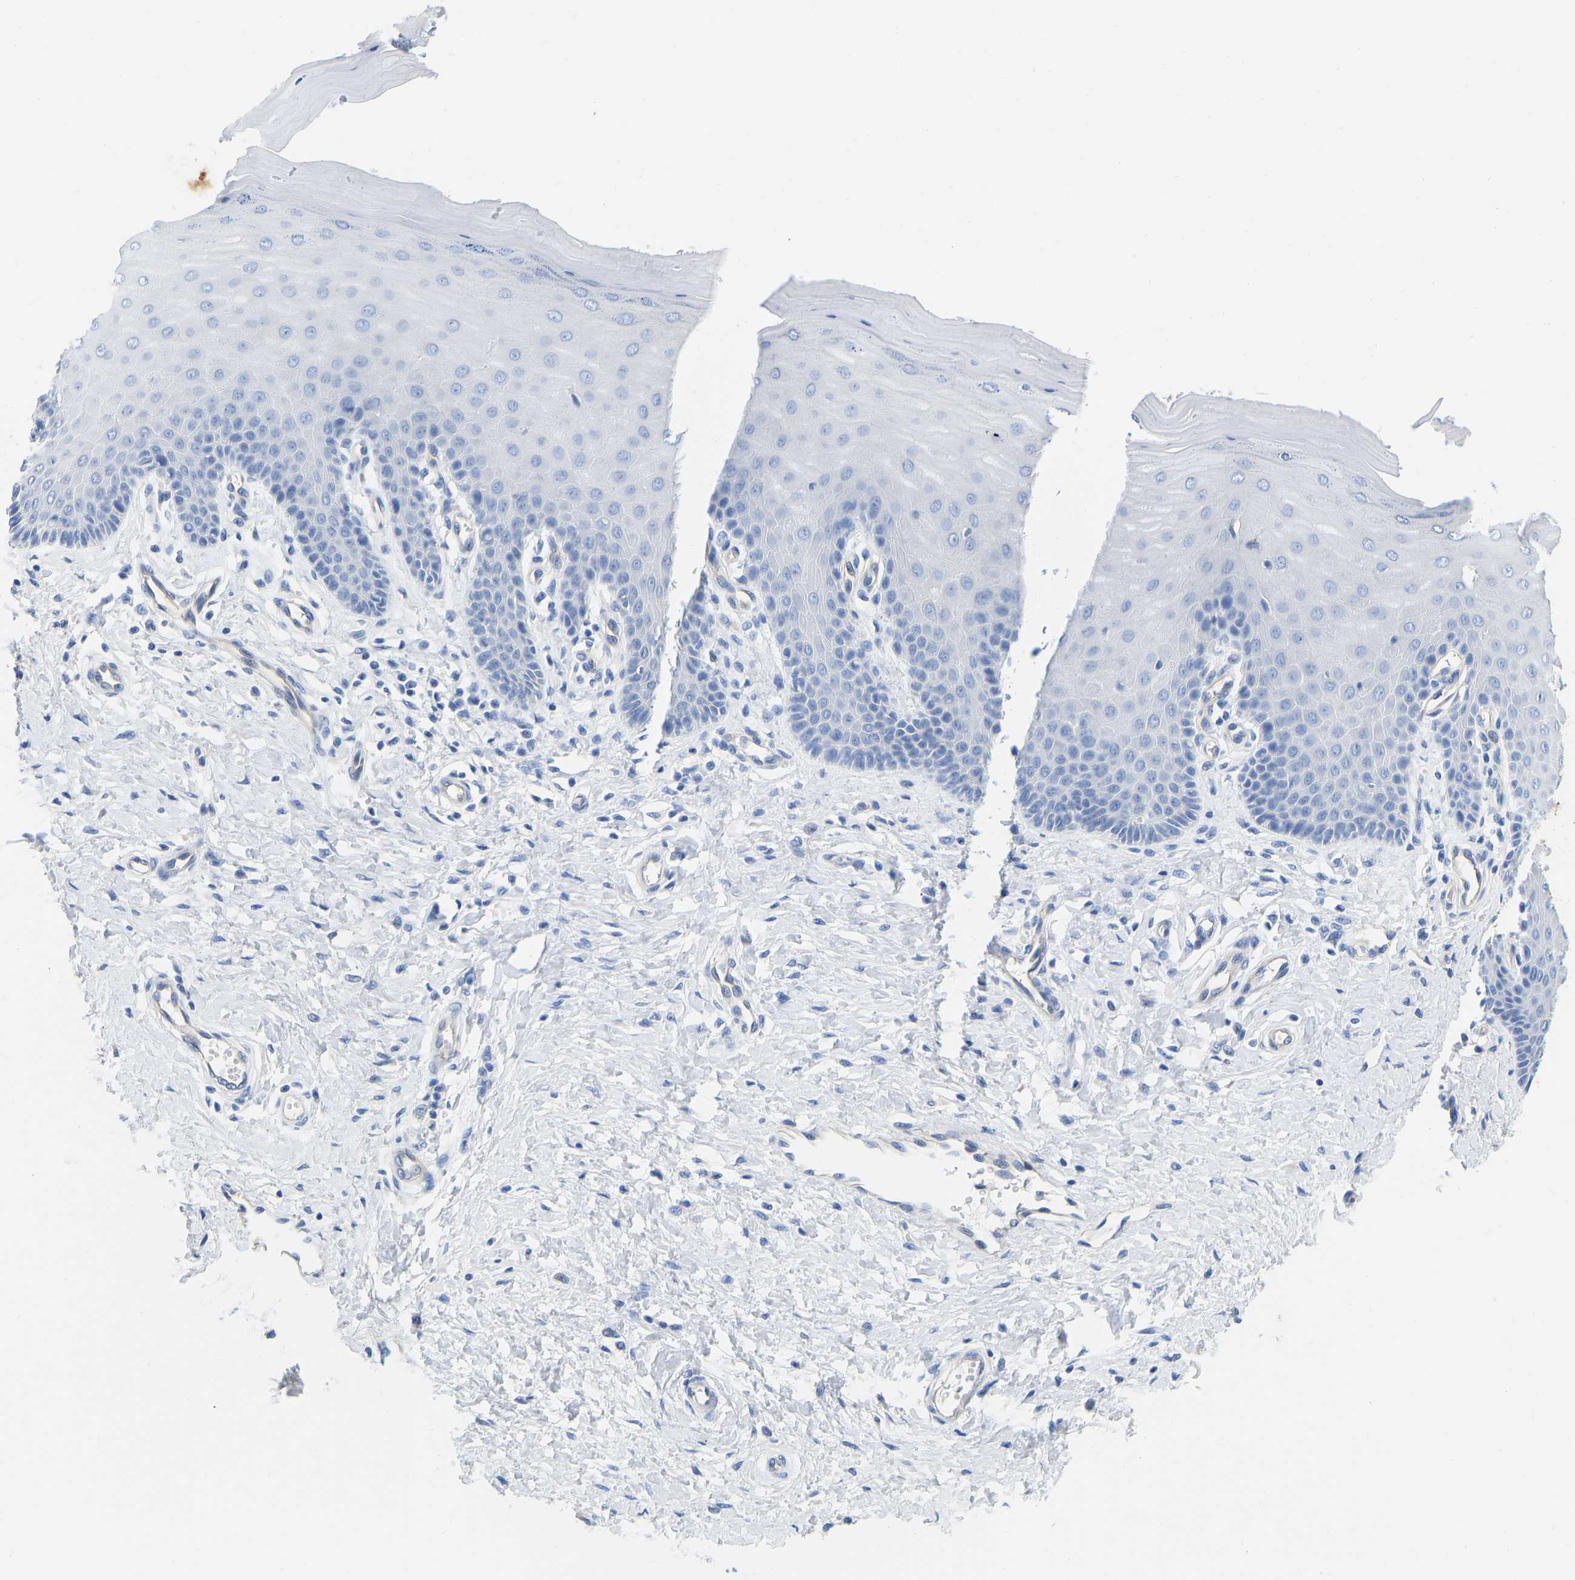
{"staining": {"intensity": "moderate", "quantity": "25%-75%", "location": "cytoplasmic/membranous"}, "tissue": "cervix", "cell_type": "Glandular cells", "image_type": "normal", "snomed": [{"axis": "morphology", "description": "Normal tissue, NOS"}, {"axis": "topography", "description": "Cervix"}], "caption": "The photomicrograph shows staining of benign cervix, revealing moderate cytoplasmic/membranous protein positivity (brown color) within glandular cells. (brown staining indicates protein expression, while blue staining denotes nuclei).", "gene": "CHAD", "patient": {"sex": "female", "age": 55}}